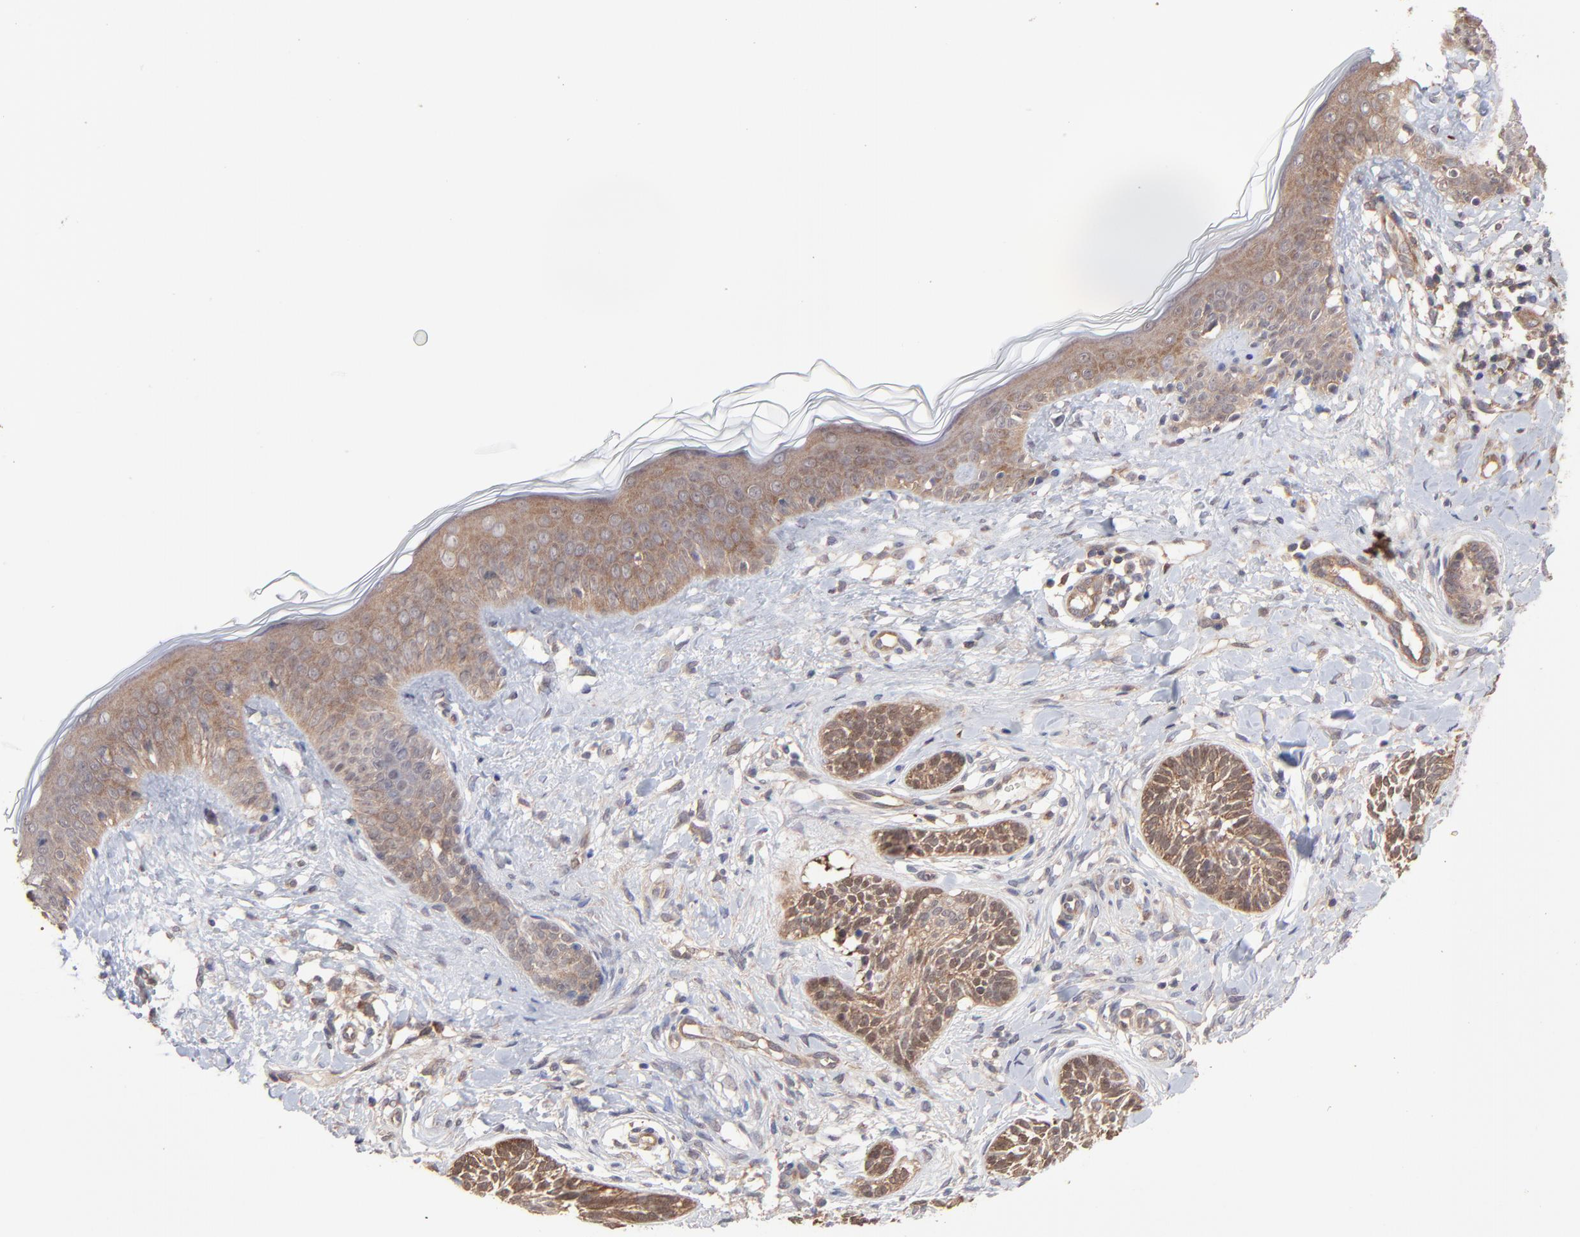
{"staining": {"intensity": "moderate", "quantity": ">75%", "location": "cytoplasmic/membranous"}, "tissue": "skin cancer", "cell_type": "Tumor cells", "image_type": "cancer", "snomed": [{"axis": "morphology", "description": "Normal tissue, NOS"}, {"axis": "morphology", "description": "Basal cell carcinoma"}, {"axis": "topography", "description": "Skin"}], "caption": "Tumor cells demonstrate medium levels of moderate cytoplasmic/membranous expression in approximately >75% of cells in skin cancer.", "gene": "GART", "patient": {"sex": "male", "age": 63}}